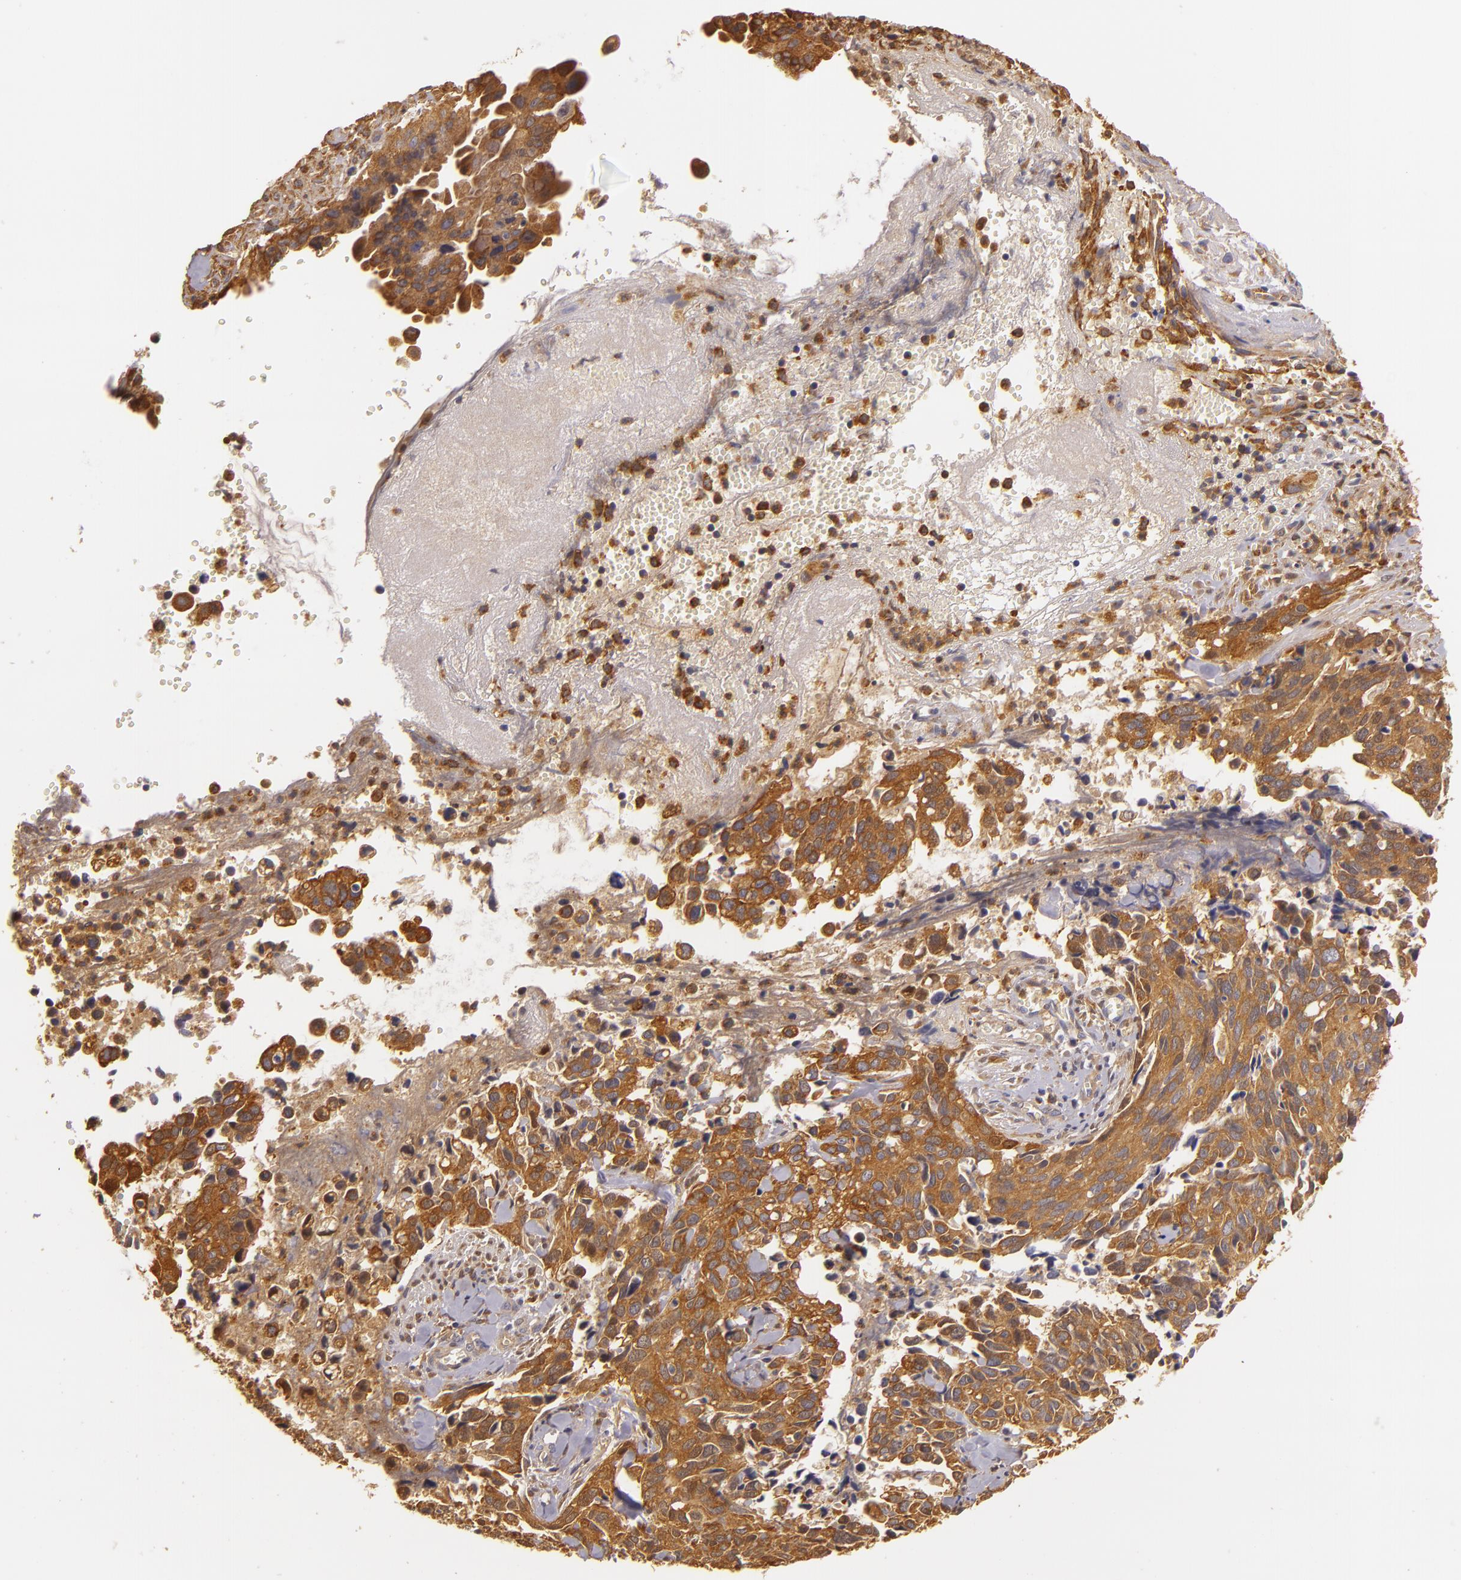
{"staining": {"intensity": "strong", "quantity": ">75%", "location": "cytoplasmic/membranous"}, "tissue": "cervical cancer", "cell_type": "Tumor cells", "image_type": "cancer", "snomed": [{"axis": "morphology", "description": "Normal tissue, NOS"}, {"axis": "morphology", "description": "Squamous cell carcinoma, NOS"}, {"axis": "topography", "description": "Cervix"}], "caption": "DAB immunohistochemical staining of squamous cell carcinoma (cervical) reveals strong cytoplasmic/membranous protein expression in about >75% of tumor cells.", "gene": "TOM1", "patient": {"sex": "female", "age": 45}}